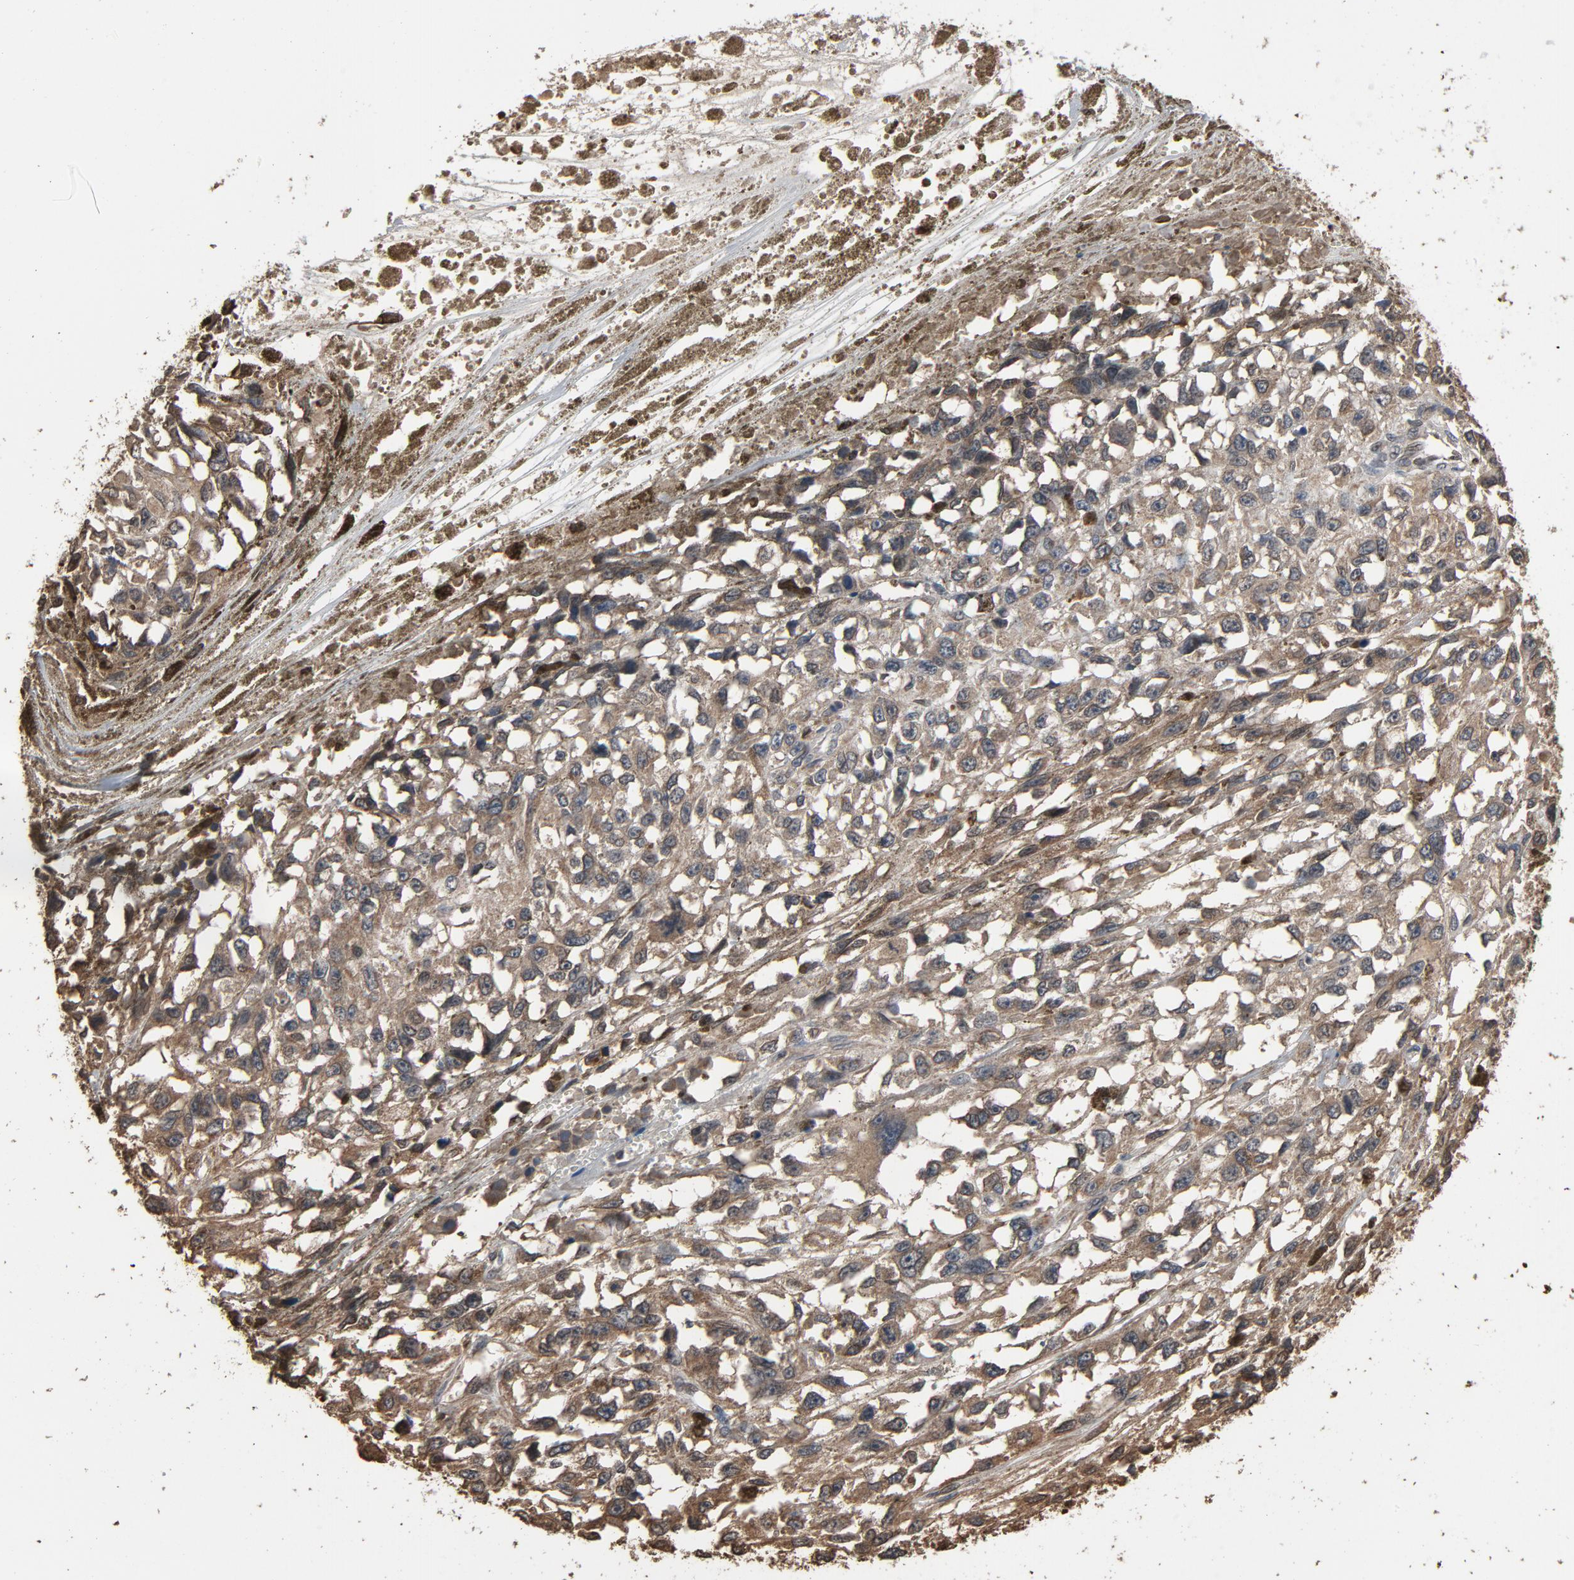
{"staining": {"intensity": "negative", "quantity": "none", "location": "none"}, "tissue": "melanoma", "cell_type": "Tumor cells", "image_type": "cancer", "snomed": [{"axis": "morphology", "description": "Malignant melanoma, Metastatic site"}, {"axis": "topography", "description": "Lymph node"}], "caption": "This is a micrograph of immunohistochemistry (IHC) staining of melanoma, which shows no positivity in tumor cells.", "gene": "UBE2D1", "patient": {"sex": "male", "age": 59}}